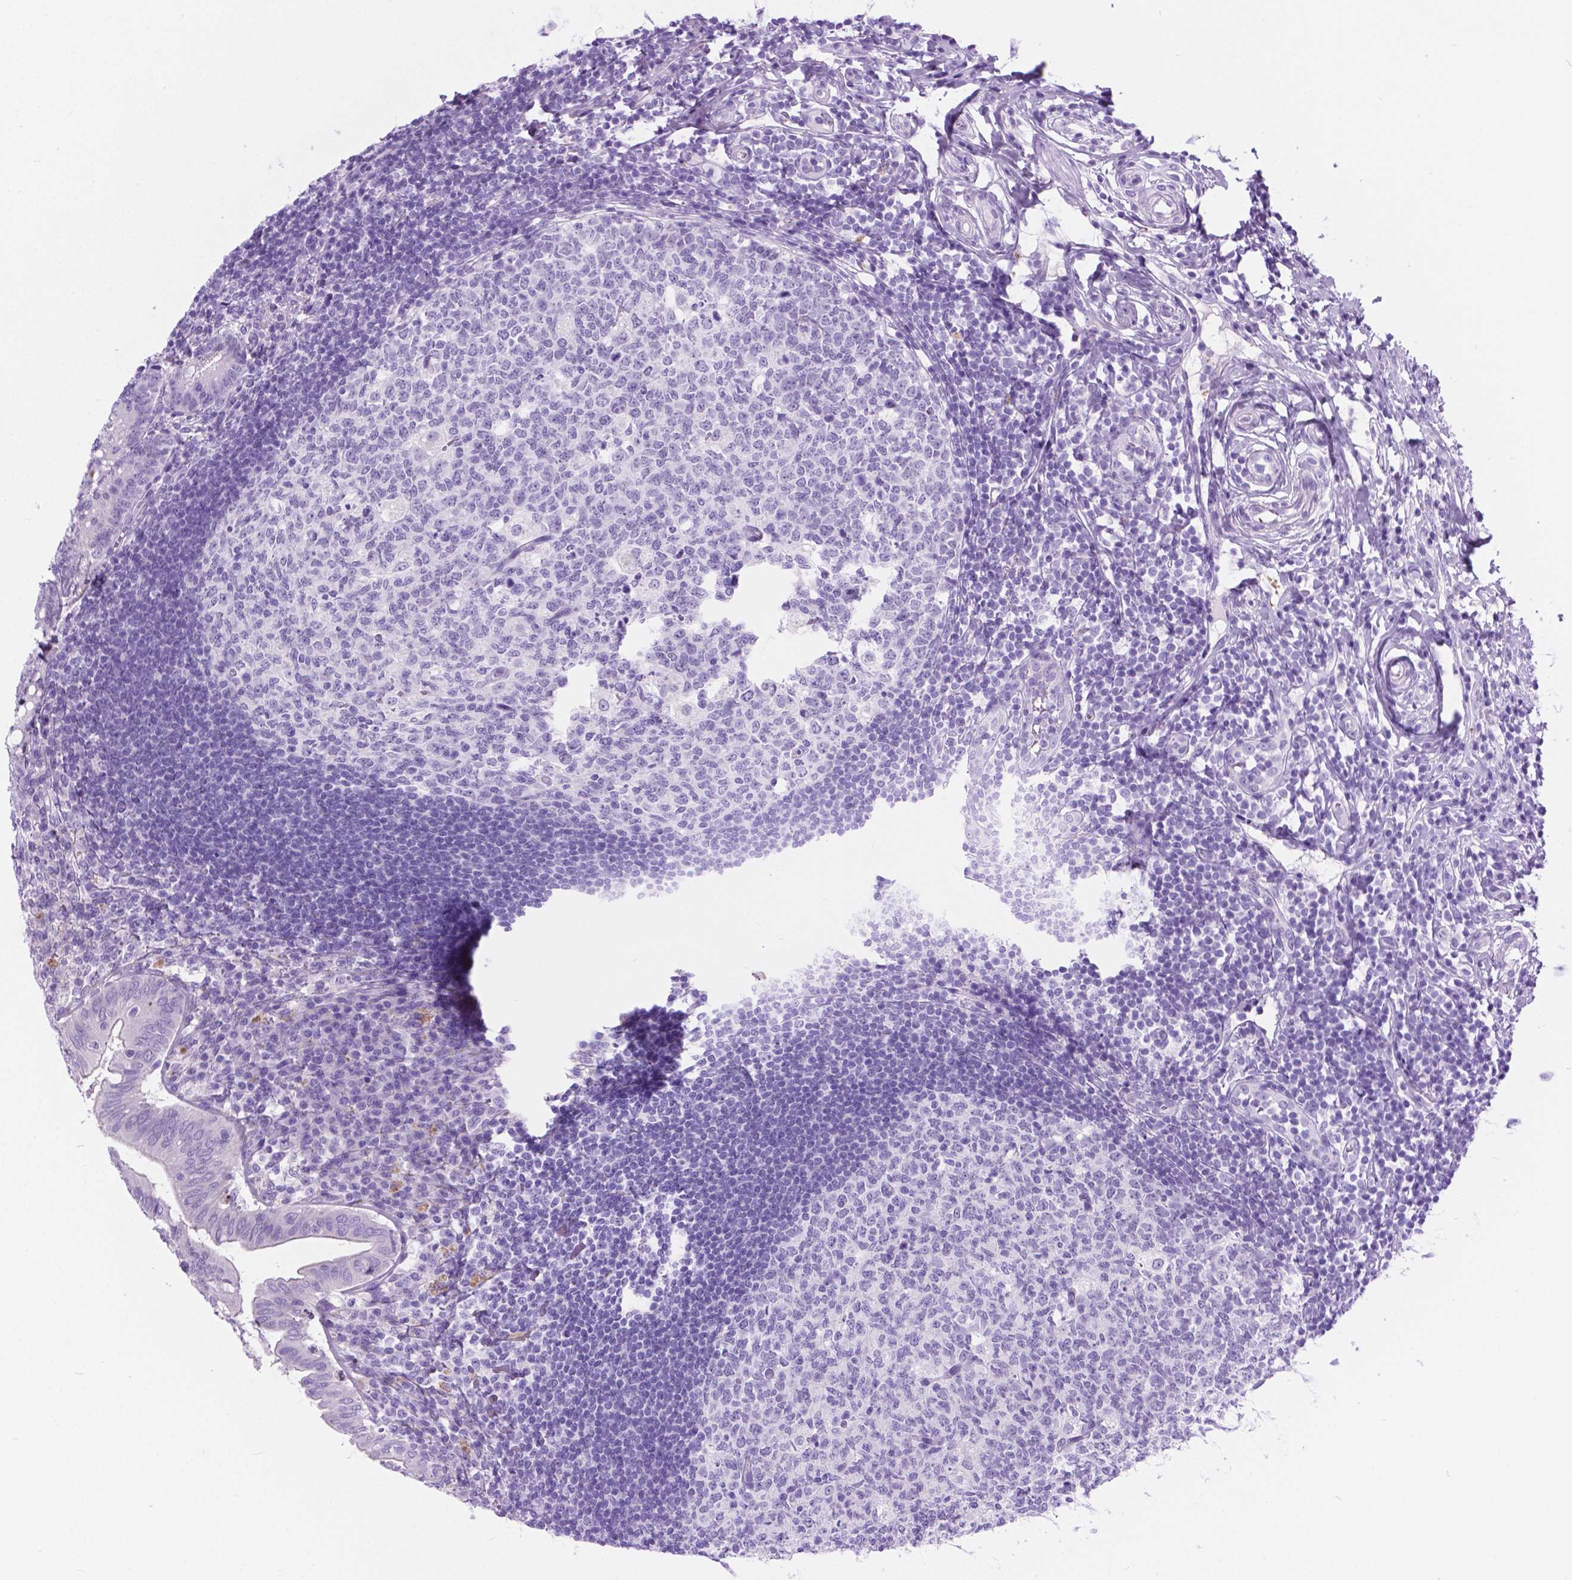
{"staining": {"intensity": "negative", "quantity": "none", "location": "none"}, "tissue": "appendix", "cell_type": "Glandular cells", "image_type": "normal", "snomed": [{"axis": "morphology", "description": "Normal tissue, NOS"}, {"axis": "morphology", "description": "Inflammation, NOS"}, {"axis": "topography", "description": "Appendix"}], "caption": "Immunohistochemistry (IHC) image of unremarkable human appendix stained for a protein (brown), which exhibits no staining in glandular cells.", "gene": "ARMS2", "patient": {"sex": "male", "age": 16}}